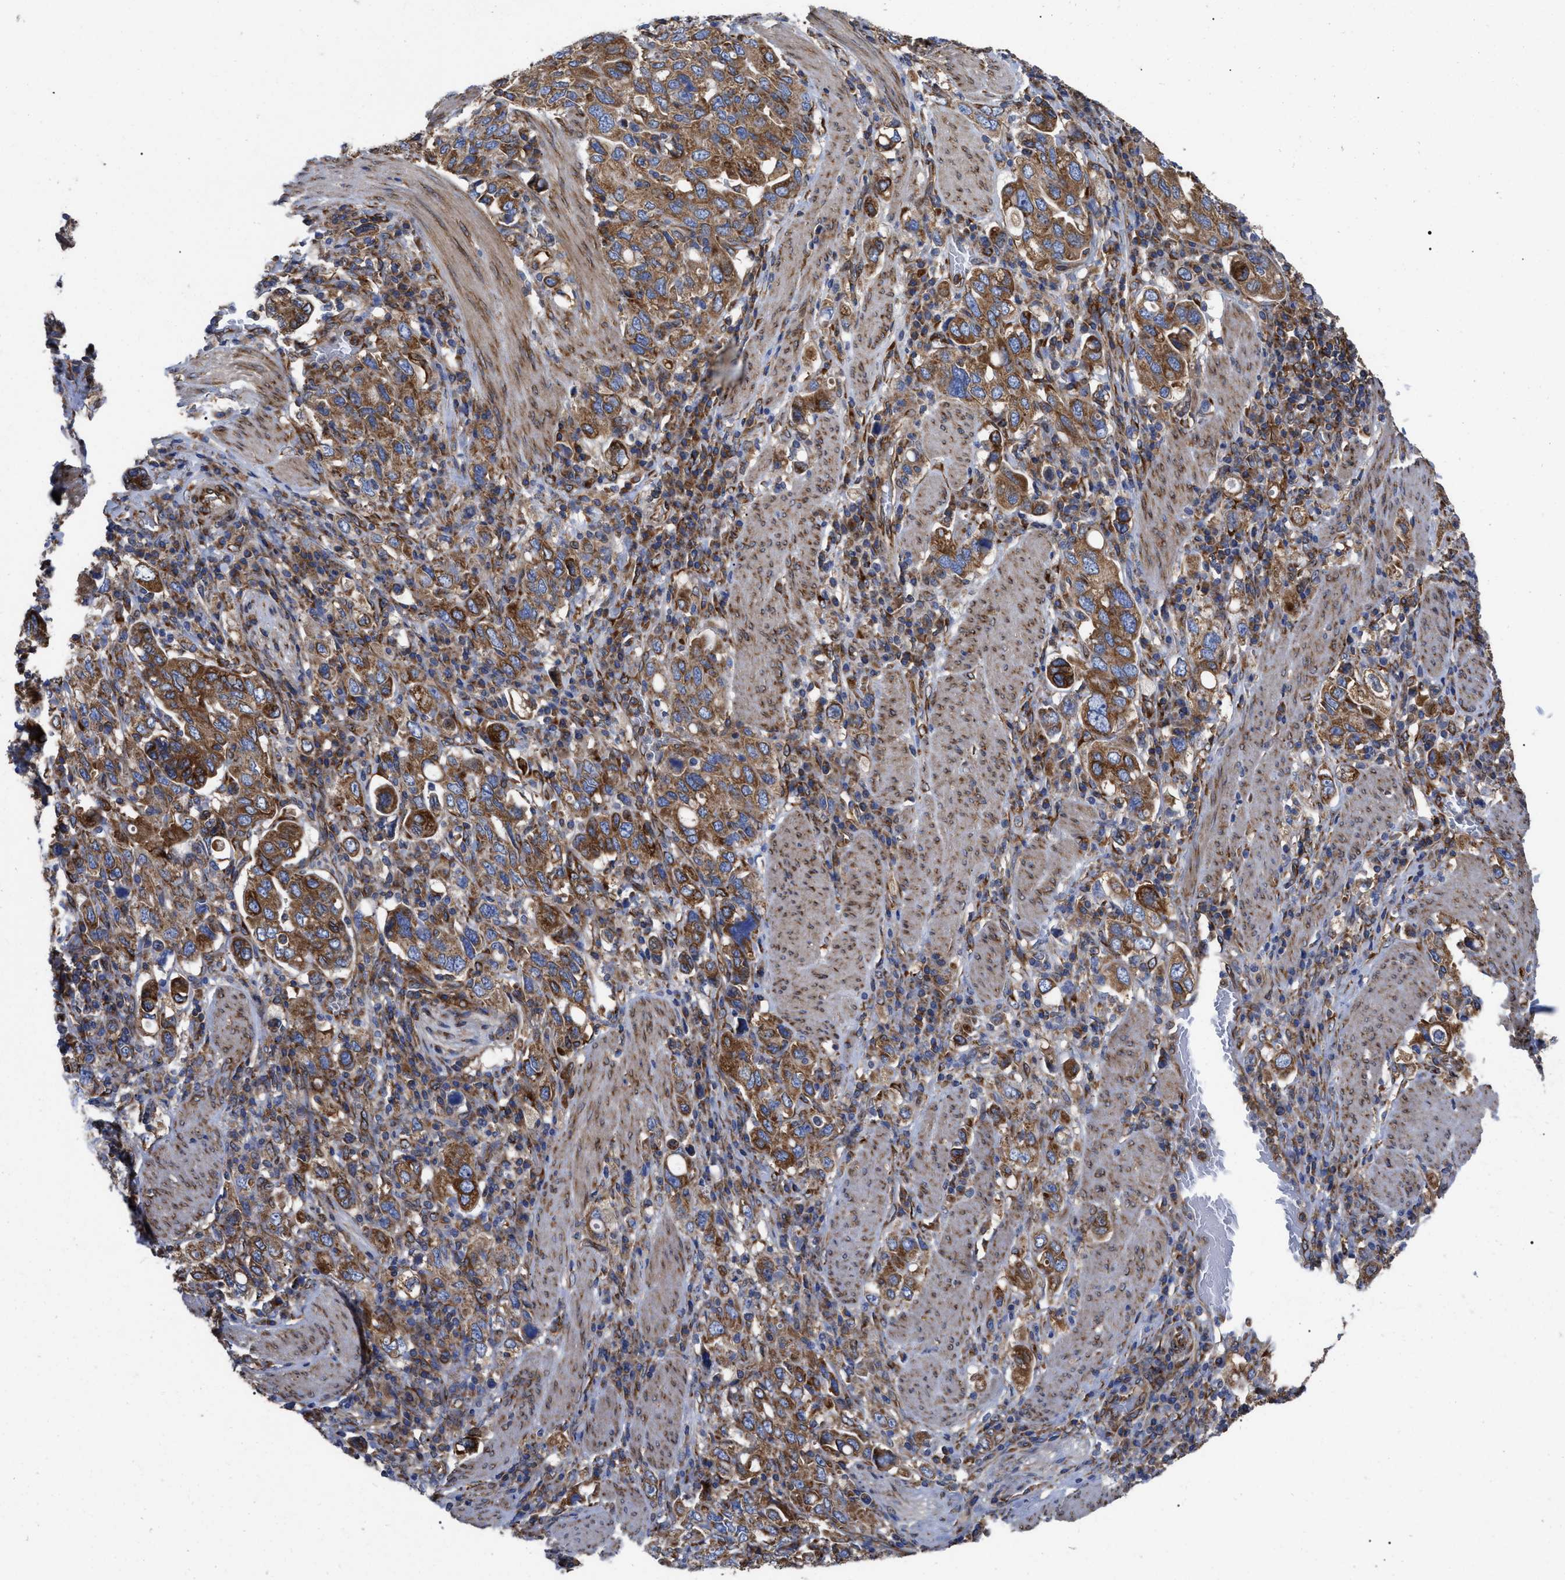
{"staining": {"intensity": "strong", "quantity": ">75%", "location": "cytoplasmic/membranous"}, "tissue": "stomach cancer", "cell_type": "Tumor cells", "image_type": "cancer", "snomed": [{"axis": "morphology", "description": "Adenocarcinoma, NOS"}, {"axis": "topography", "description": "Stomach, upper"}], "caption": "Protein expression analysis of stomach cancer (adenocarcinoma) demonstrates strong cytoplasmic/membranous expression in about >75% of tumor cells.", "gene": "FAM120A", "patient": {"sex": "male", "age": 62}}